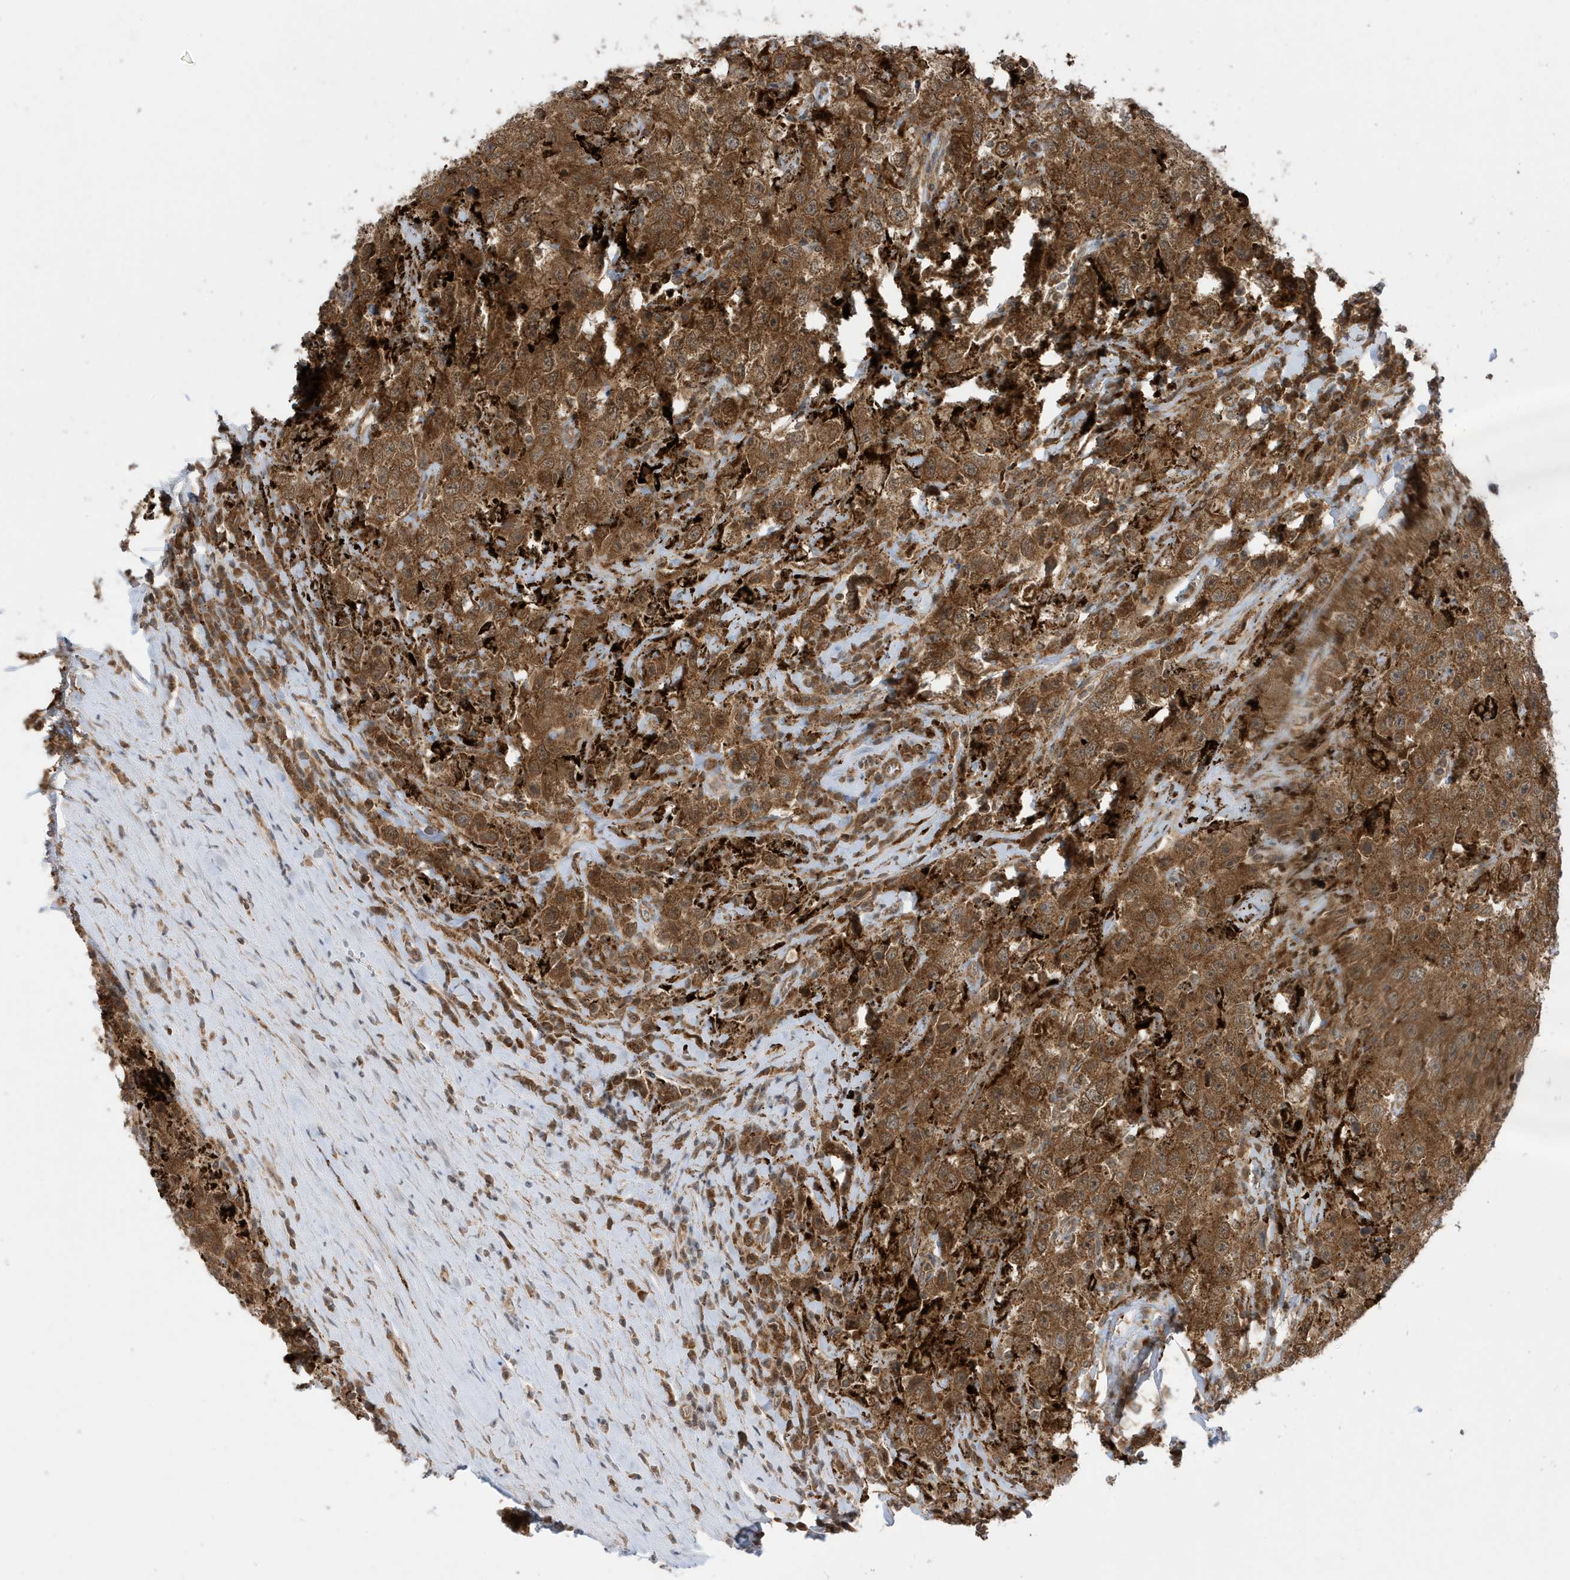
{"staining": {"intensity": "strong", "quantity": ">75%", "location": "cytoplasmic/membranous"}, "tissue": "testis cancer", "cell_type": "Tumor cells", "image_type": "cancer", "snomed": [{"axis": "morphology", "description": "Seminoma, NOS"}, {"axis": "topography", "description": "Testis"}], "caption": "The micrograph exhibits a brown stain indicating the presence of a protein in the cytoplasmic/membranous of tumor cells in seminoma (testis).", "gene": "DHX36", "patient": {"sex": "male", "age": 41}}